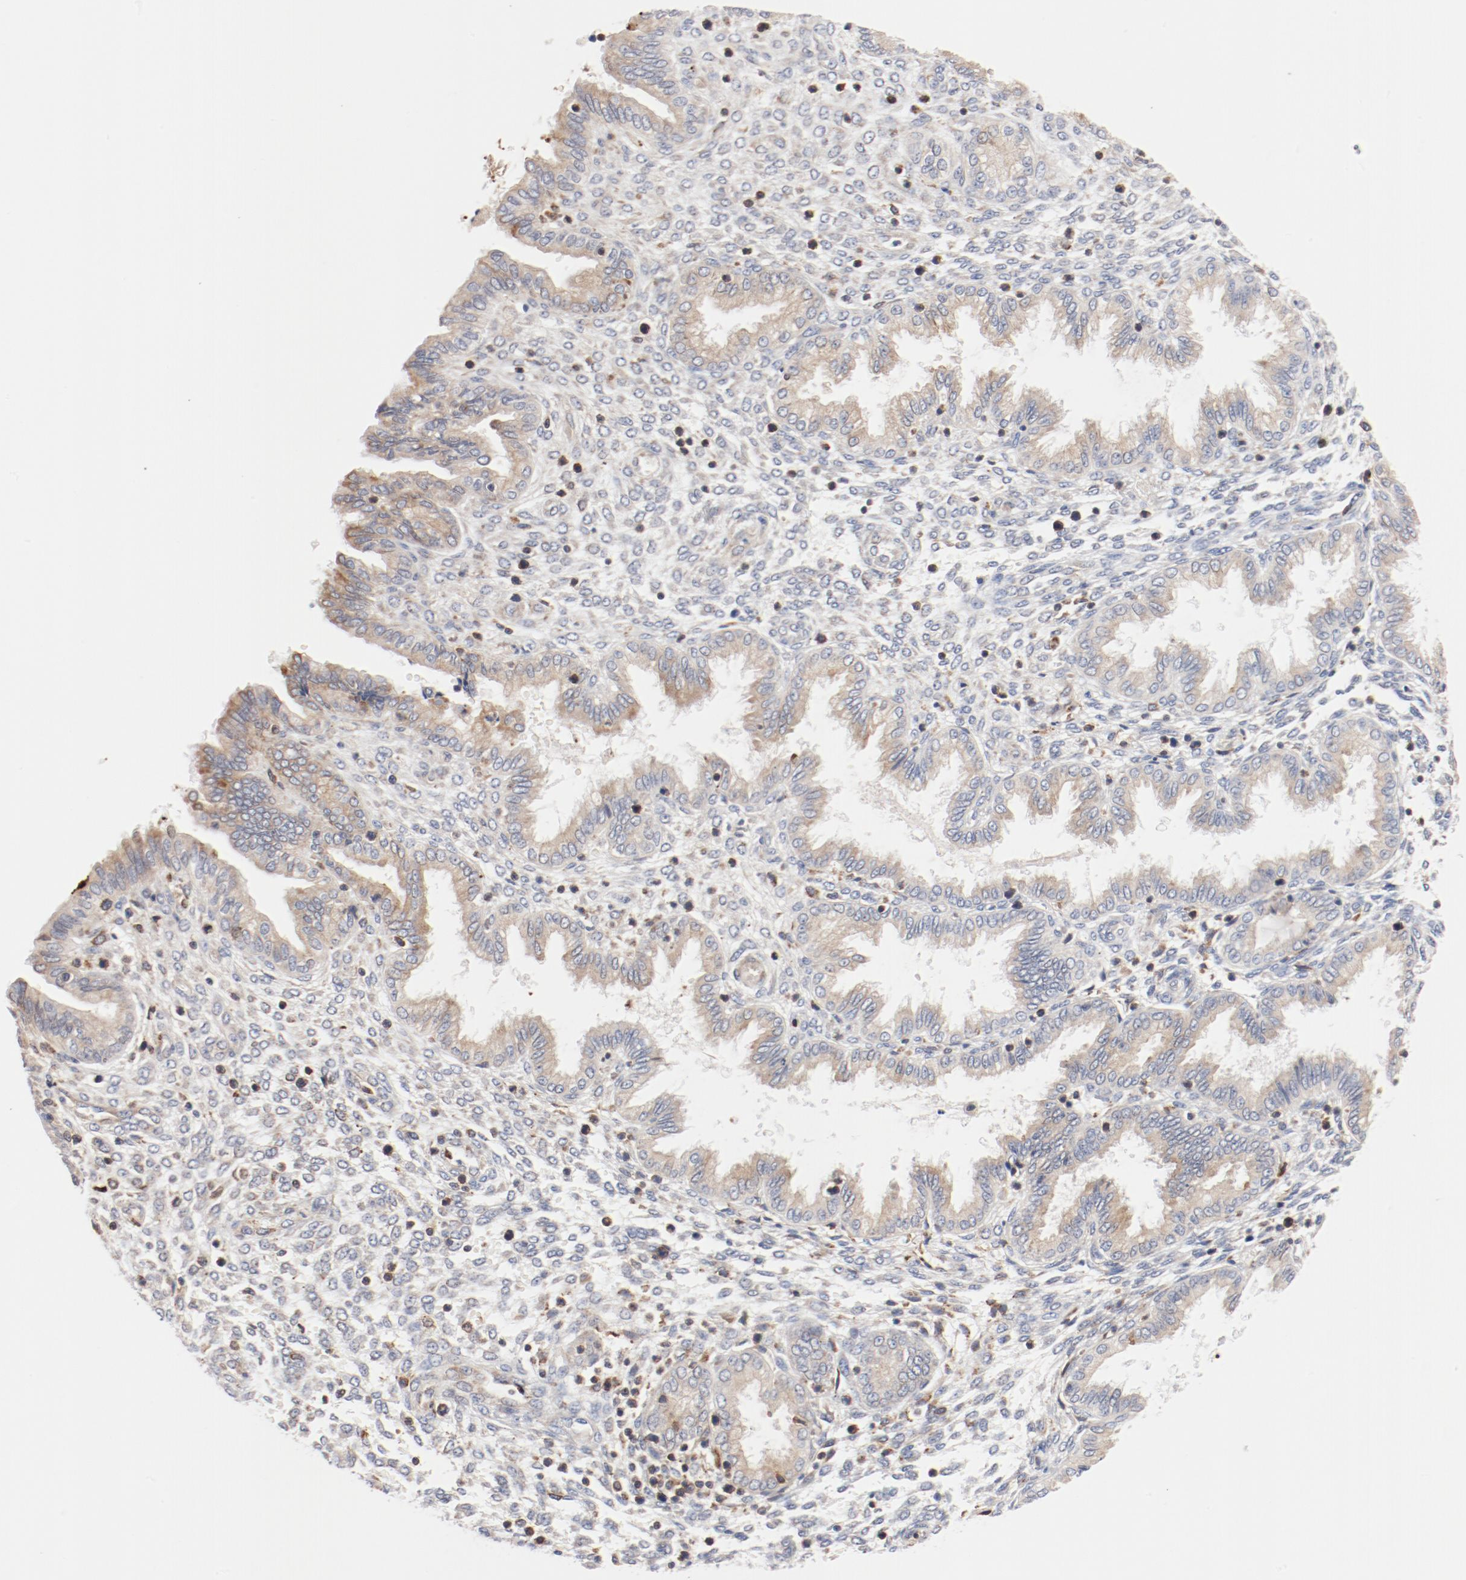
{"staining": {"intensity": "moderate", "quantity": "25%-75%", "location": "cytoplasmic/membranous"}, "tissue": "endometrium", "cell_type": "Cells in endometrial stroma", "image_type": "normal", "snomed": [{"axis": "morphology", "description": "Normal tissue, NOS"}, {"axis": "topography", "description": "Endometrium"}], "caption": "A histopathology image showing moderate cytoplasmic/membranous staining in approximately 25%-75% of cells in endometrial stroma in unremarkable endometrium, as visualized by brown immunohistochemical staining.", "gene": "PDPK1", "patient": {"sex": "female", "age": 33}}